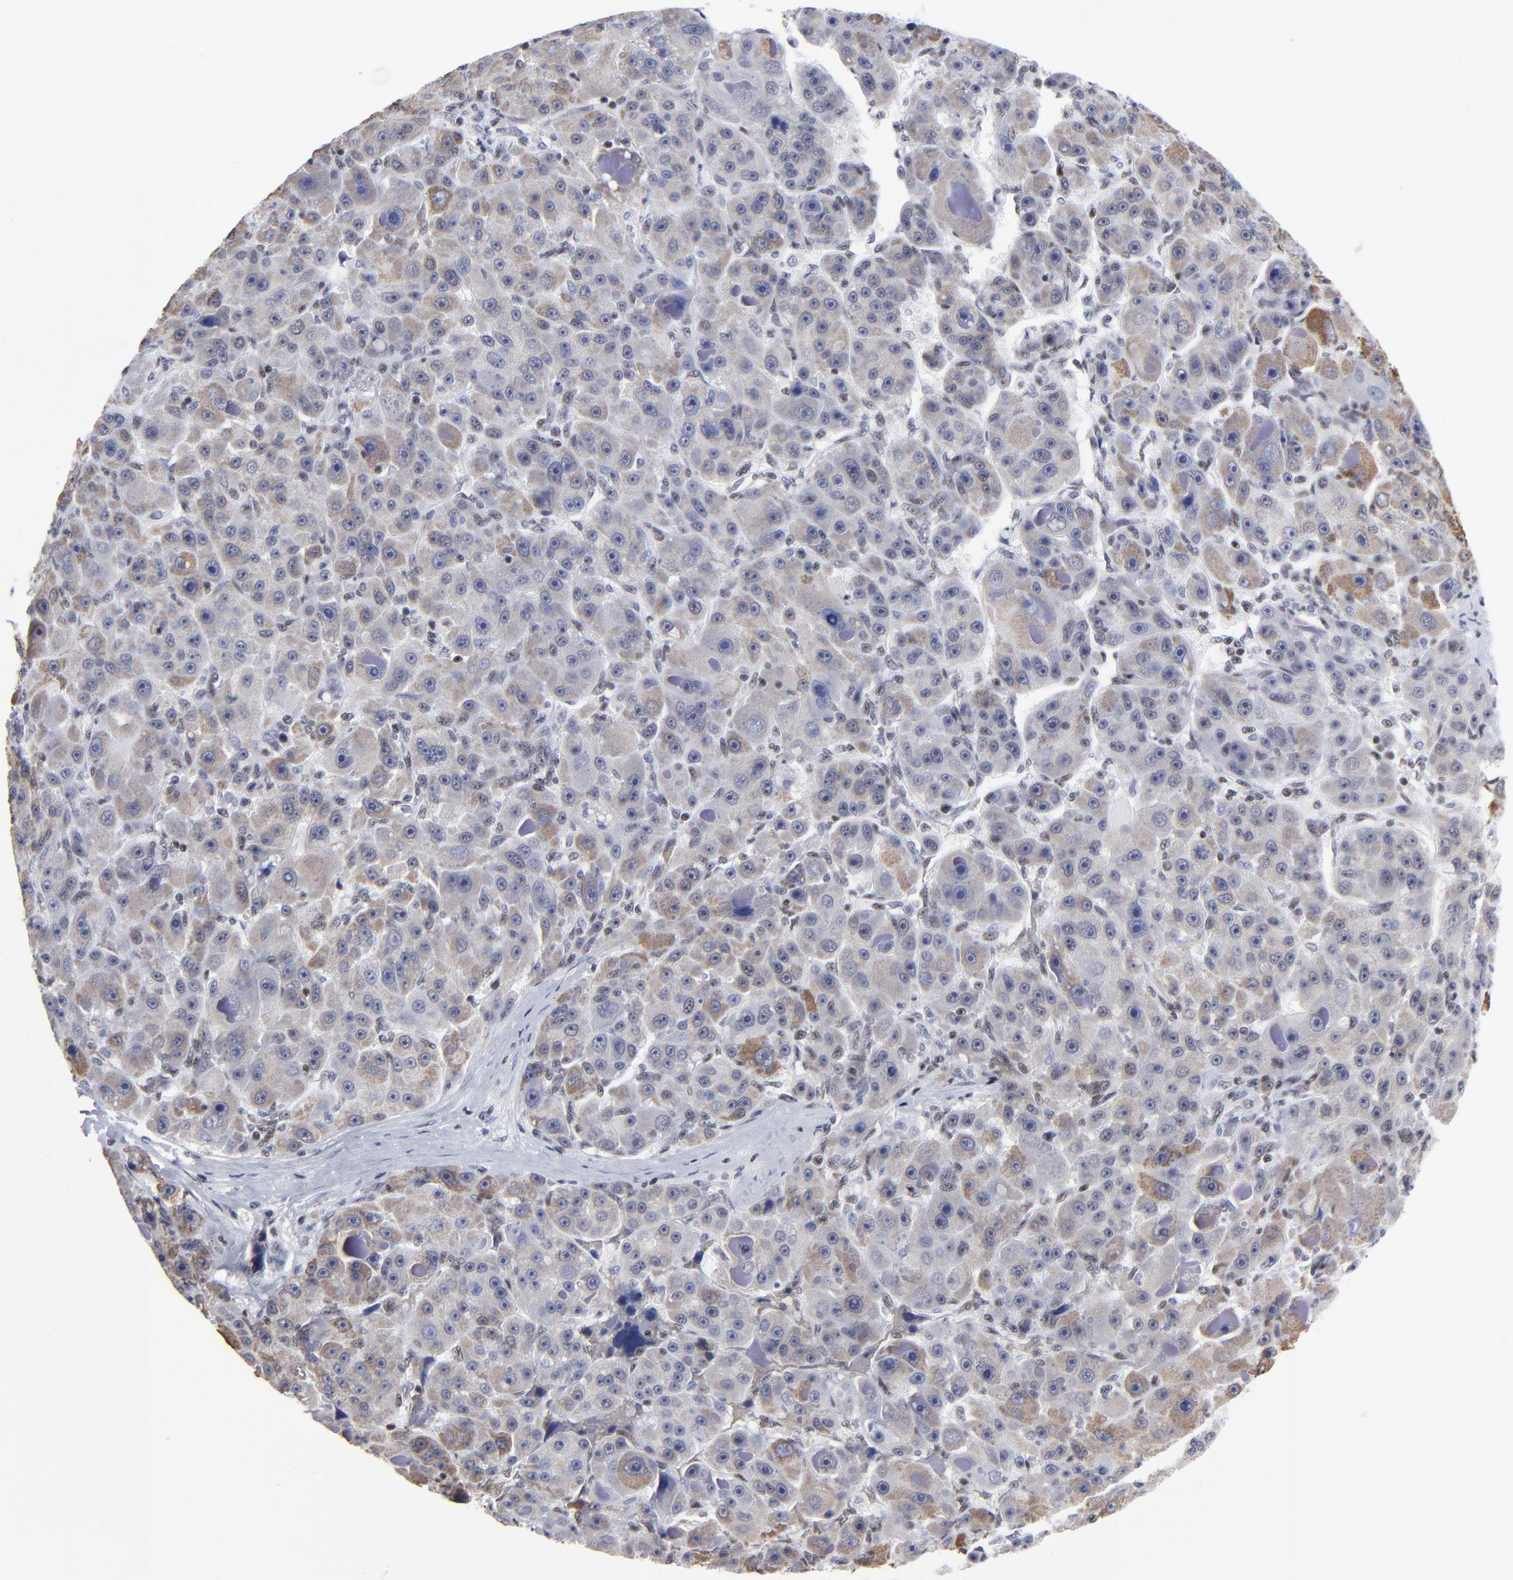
{"staining": {"intensity": "weak", "quantity": "25%-75%", "location": "cytoplasmic/membranous"}, "tissue": "liver cancer", "cell_type": "Tumor cells", "image_type": "cancer", "snomed": [{"axis": "morphology", "description": "Carcinoma, Hepatocellular, NOS"}, {"axis": "topography", "description": "Liver"}], "caption": "This micrograph displays liver cancer (hepatocellular carcinoma) stained with IHC to label a protein in brown. The cytoplasmic/membranous of tumor cells show weak positivity for the protein. Nuclei are counter-stained blue.", "gene": "SP2", "patient": {"sex": "male", "age": 76}}